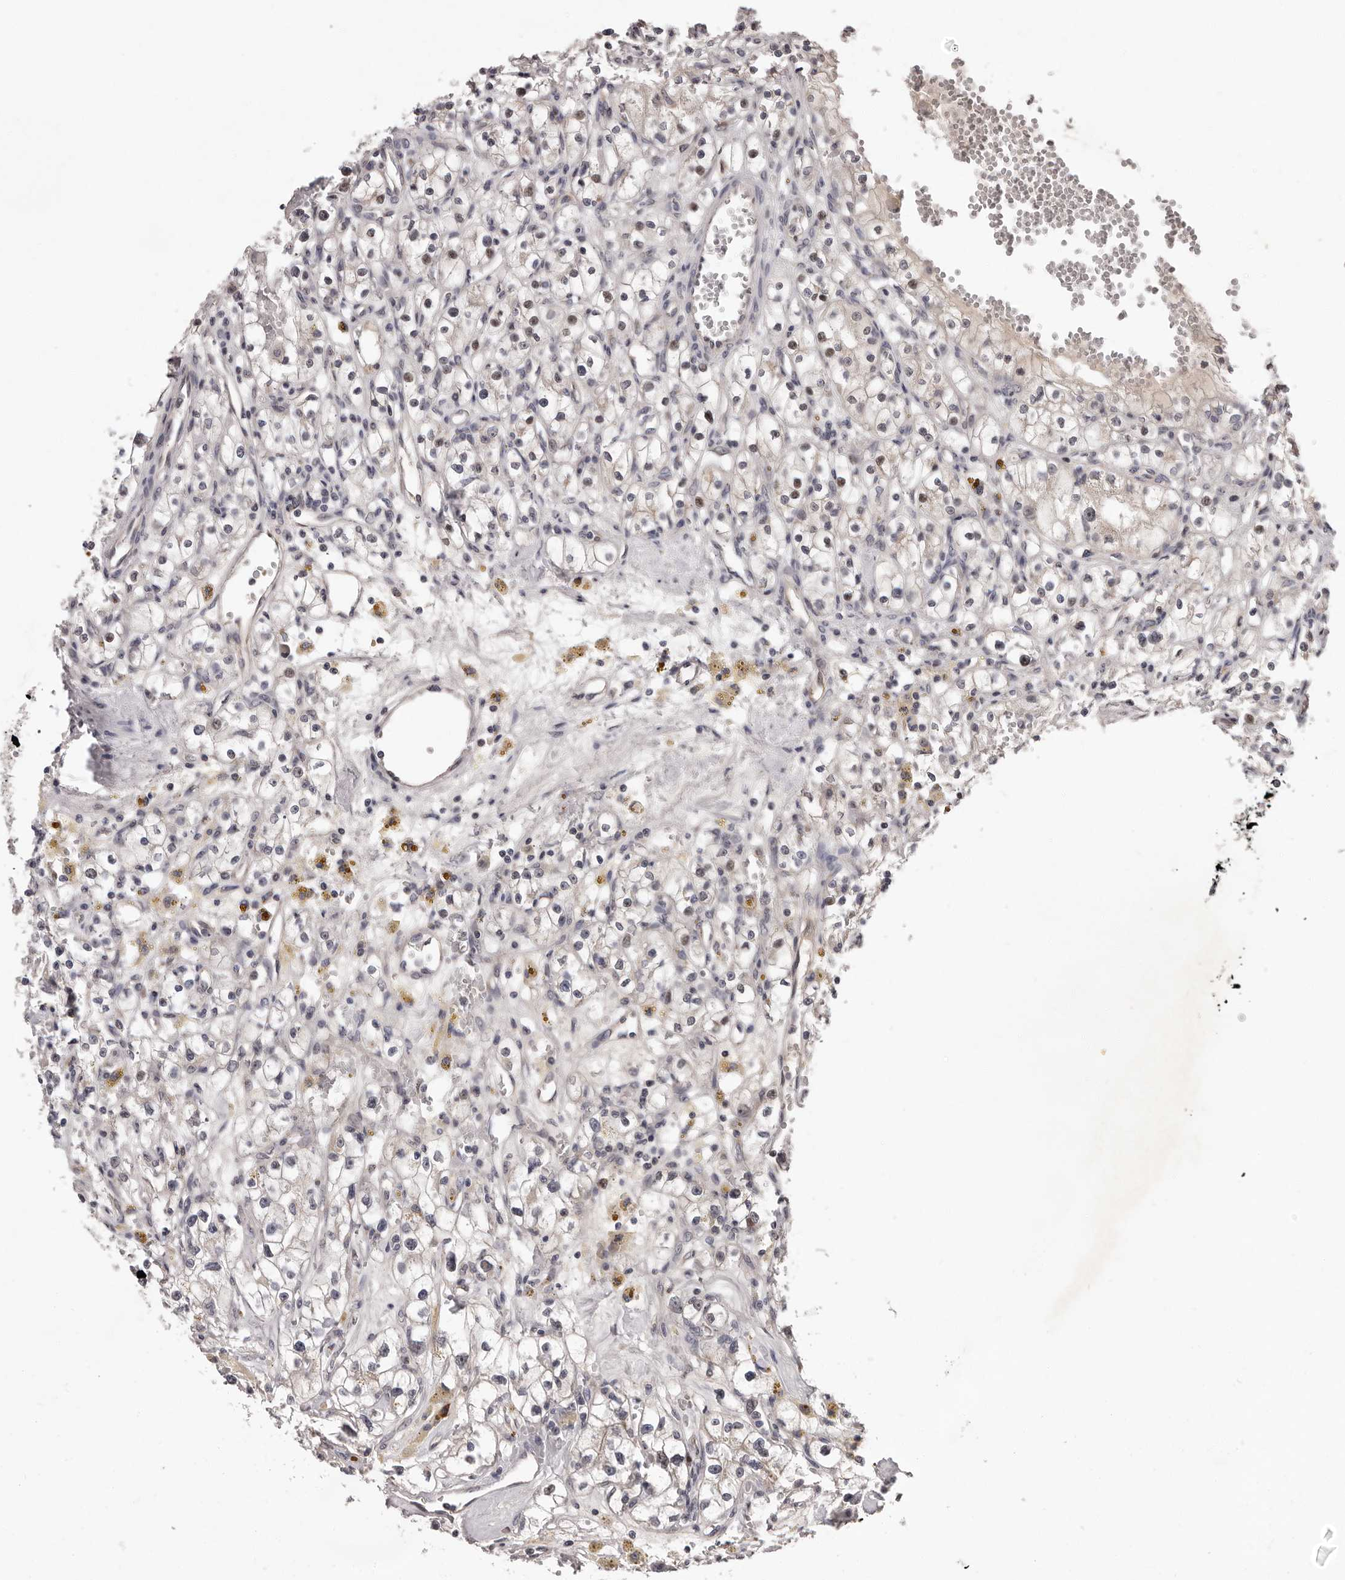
{"staining": {"intensity": "weak", "quantity": "<25%", "location": "nuclear"}, "tissue": "renal cancer", "cell_type": "Tumor cells", "image_type": "cancer", "snomed": [{"axis": "morphology", "description": "Adenocarcinoma, NOS"}, {"axis": "topography", "description": "Kidney"}], "caption": "This is a micrograph of immunohistochemistry staining of renal adenocarcinoma, which shows no staining in tumor cells.", "gene": "MED8", "patient": {"sex": "male", "age": 56}}